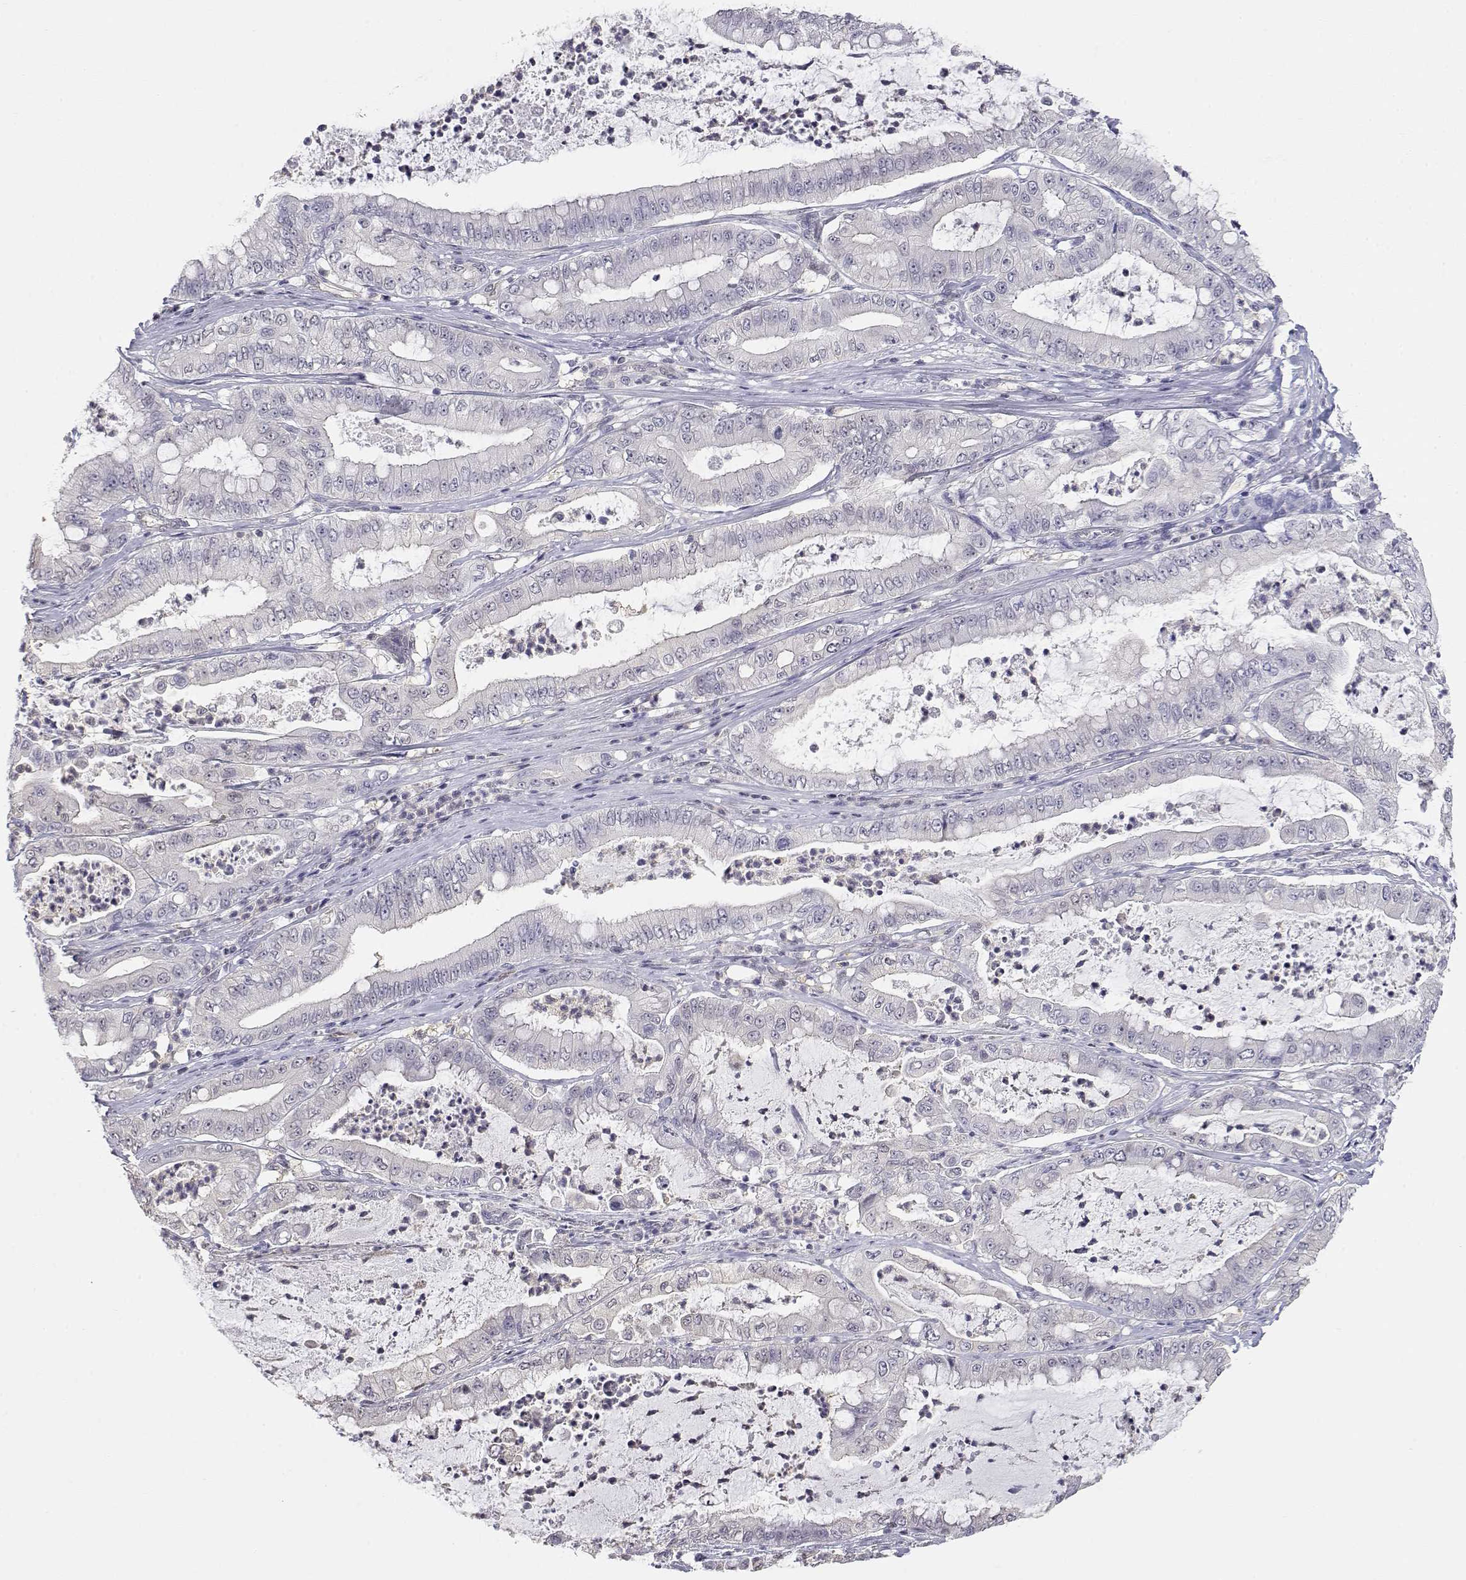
{"staining": {"intensity": "negative", "quantity": "none", "location": "none"}, "tissue": "pancreatic cancer", "cell_type": "Tumor cells", "image_type": "cancer", "snomed": [{"axis": "morphology", "description": "Adenocarcinoma, NOS"}, {"axis": "topography", "description": "Pancreas"}], "caption": "The histopathology image reveals no staining of tumor cells in pancreatic adenocarcinoma.", "gene": "ADA", "patient": {"sex": "male", "age": 71}}